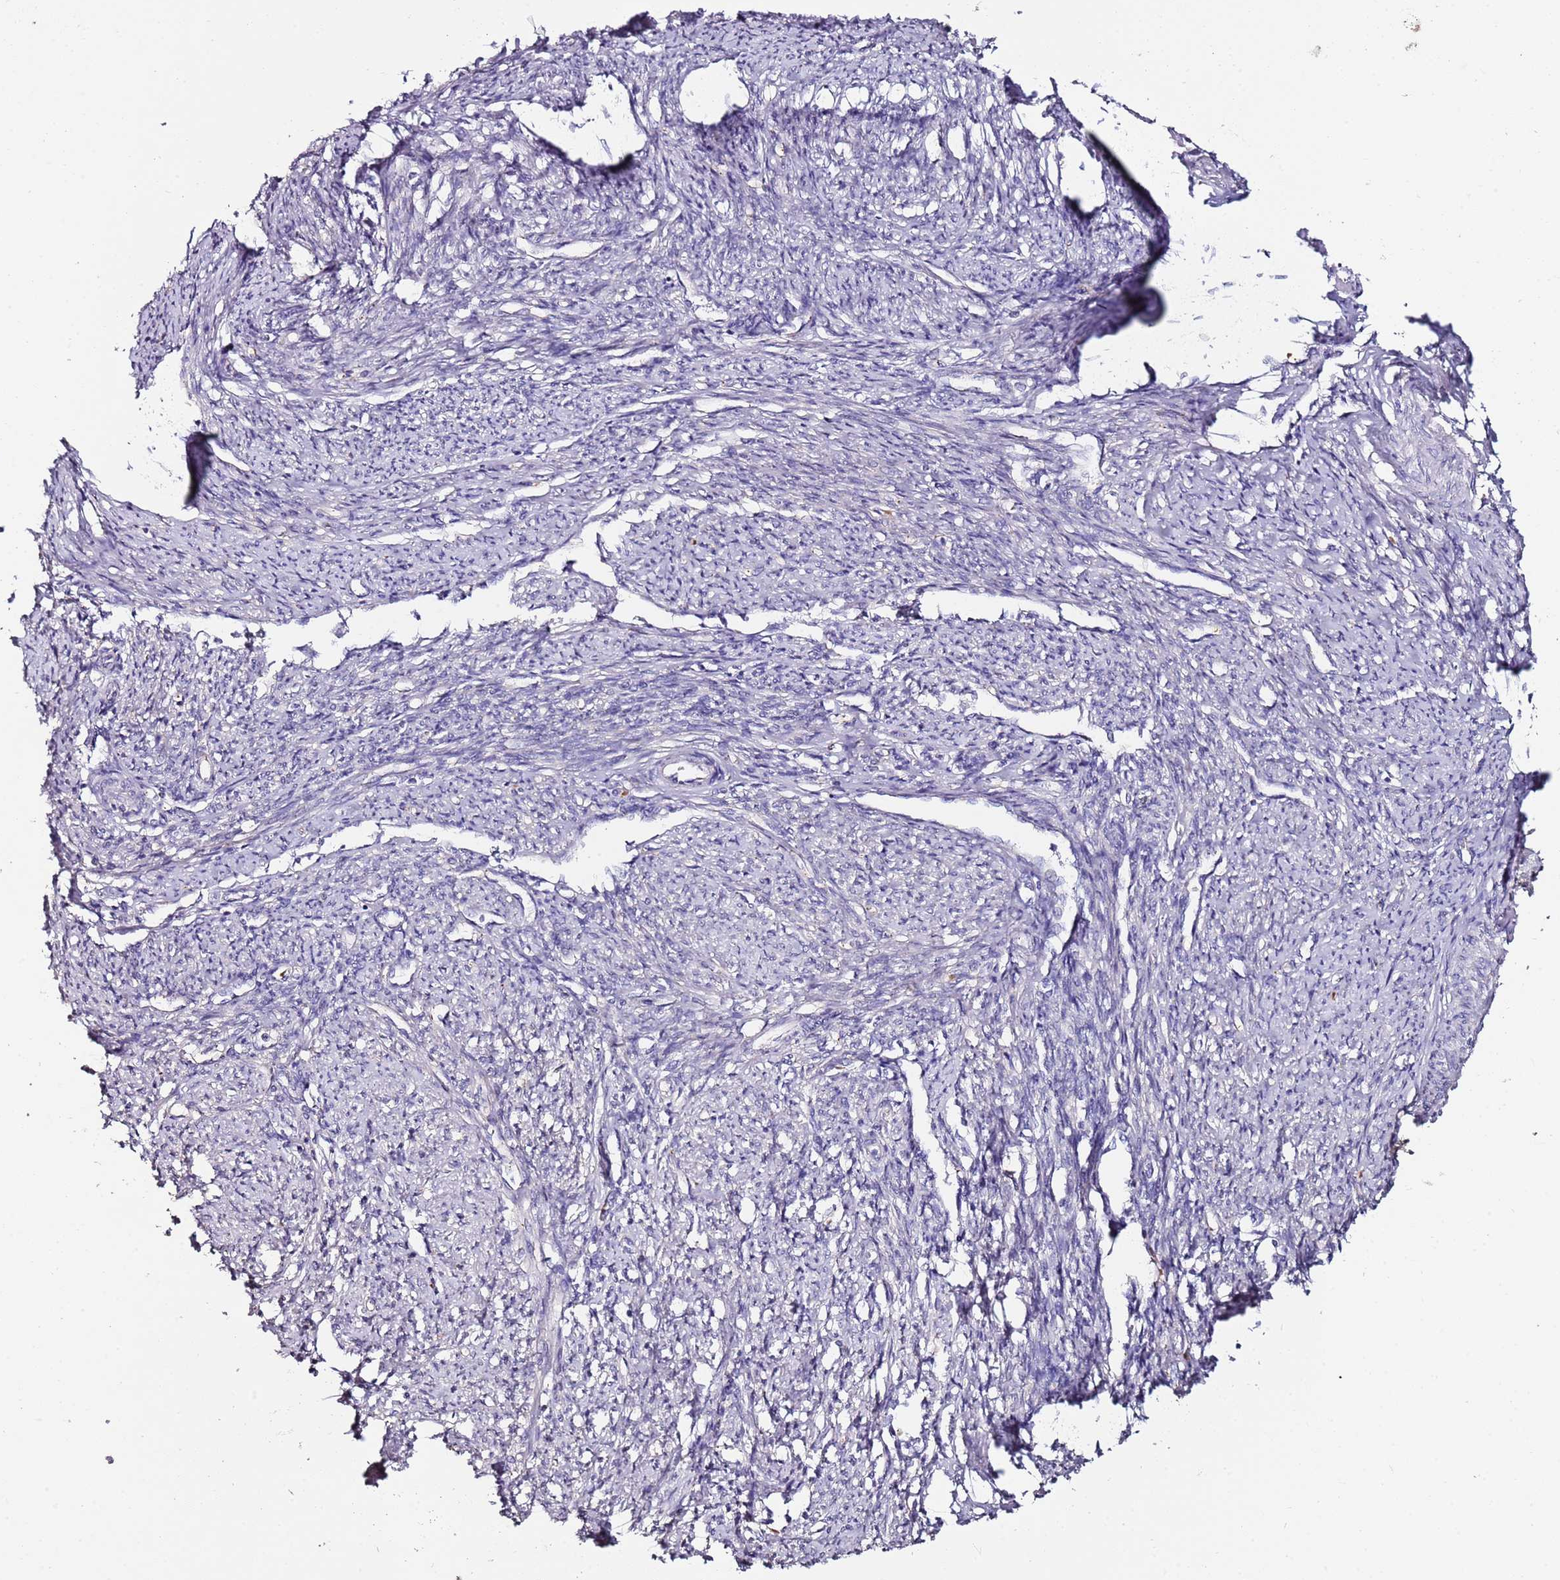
{"staining": {"intensity": "negative", "quantity": "none", "location": "none"}, "tissue": "smooth muscle", "cell_type": "Smooth muscle cells", "image_type": "normal", "snomed": [{"axis": "morphology", "description": "Normal tissue, NOS"}, {"axis": "topography", "description": "Smooth muscle"}, {"axis": "topography", "description": "Uterus"}], "caption": "Immunohistochemical staining of normal human smooth muscle exhibits no significant staining in smooth muscle cells.", "gene": "C3orf80", "patient": {"sex": "female", "age": 59}}